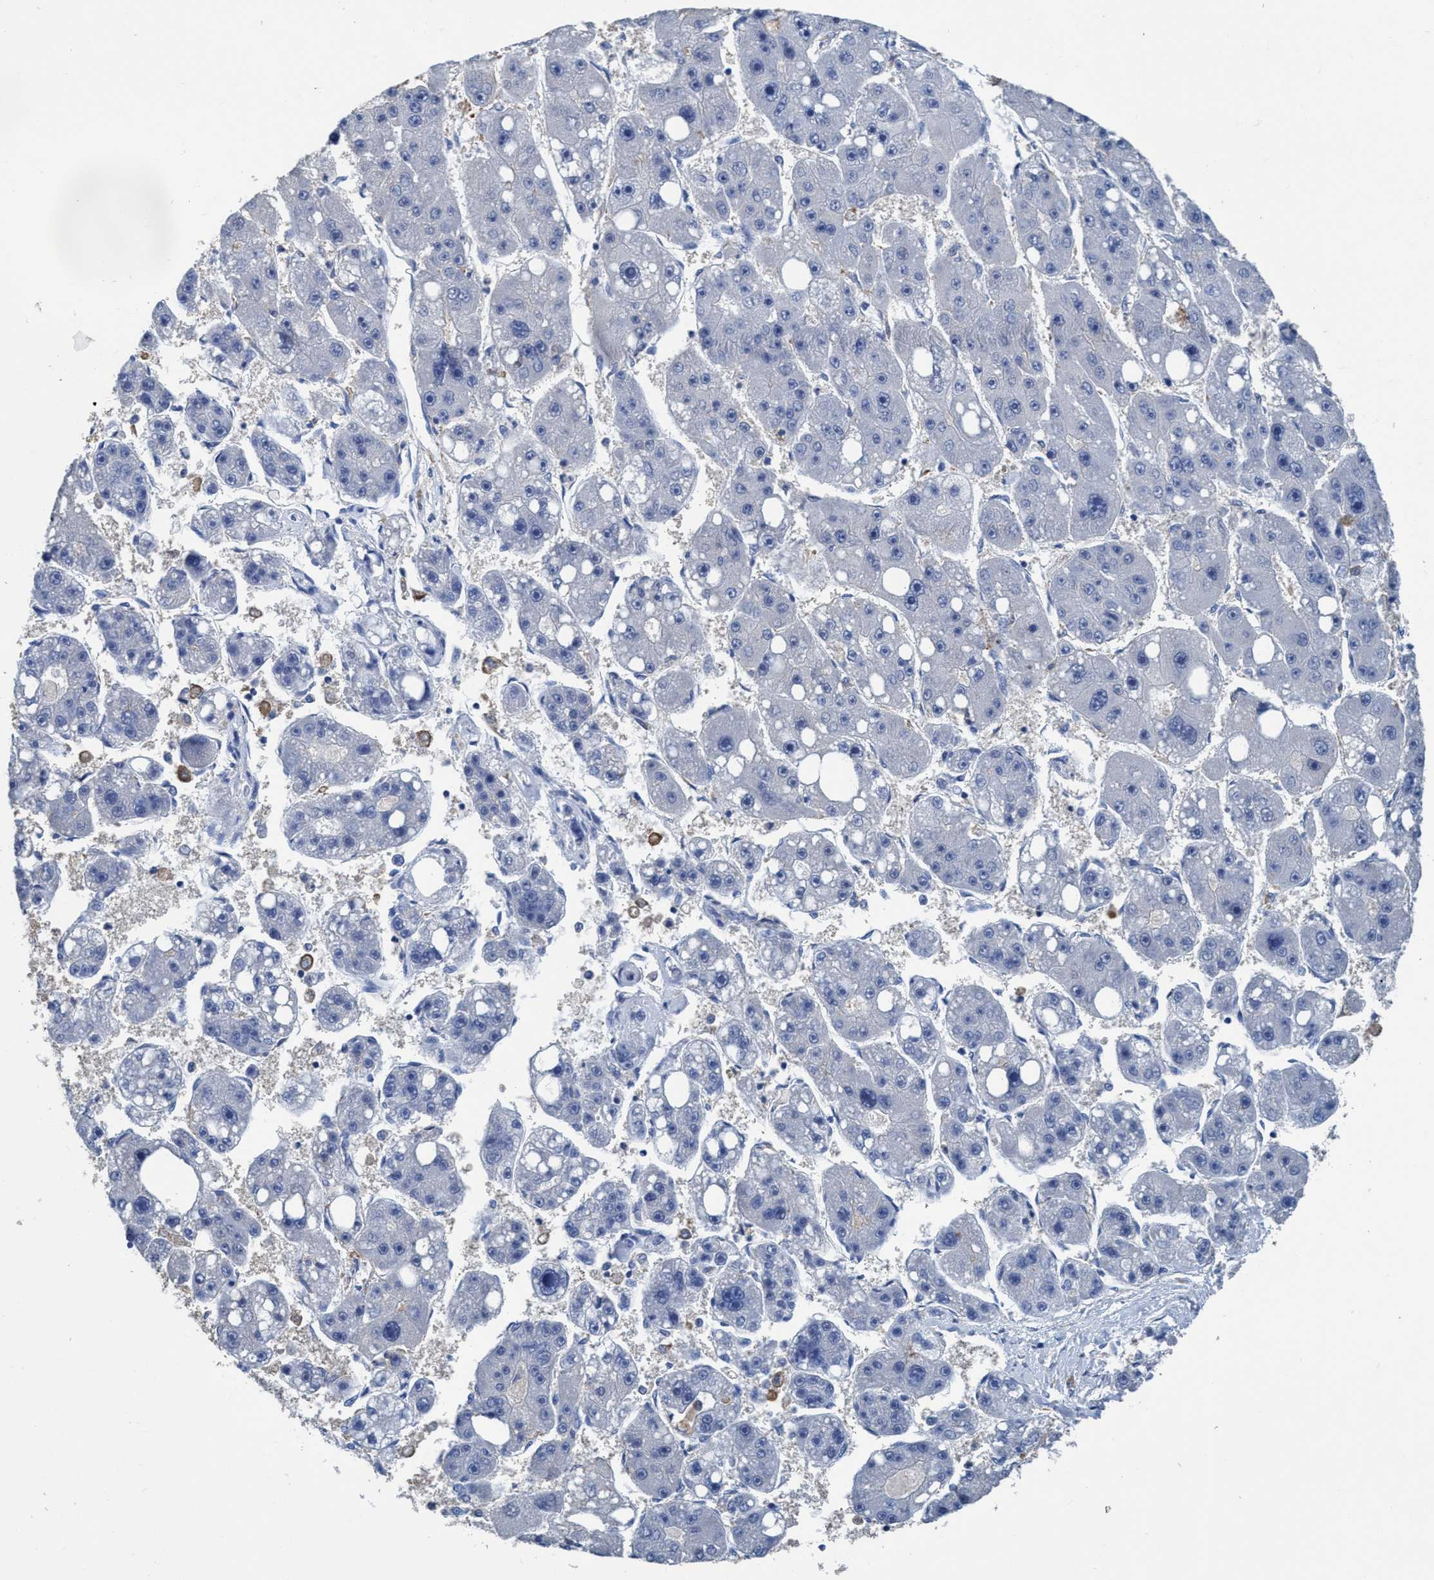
{"staining": {"intensity": "negative", "quantity": "none", "location": "none"}, "tissue": "liver cancer", "cell_type": "Tumor cells", "image_type": "cancer", "snomed": [{"axis": "morphology", "description": "Carcinoma, Hepatocellular, NOS"}, {"axis": "topography", "description": "Liver"}], "caption": "This is a micrograph of immunohistochemistry (IHC) staining of liver hepatocellular carcinoma, which shows no staining in tumor cells.", "gene": "DNAI1", "patient": {"sex": "female", "age": 61}}